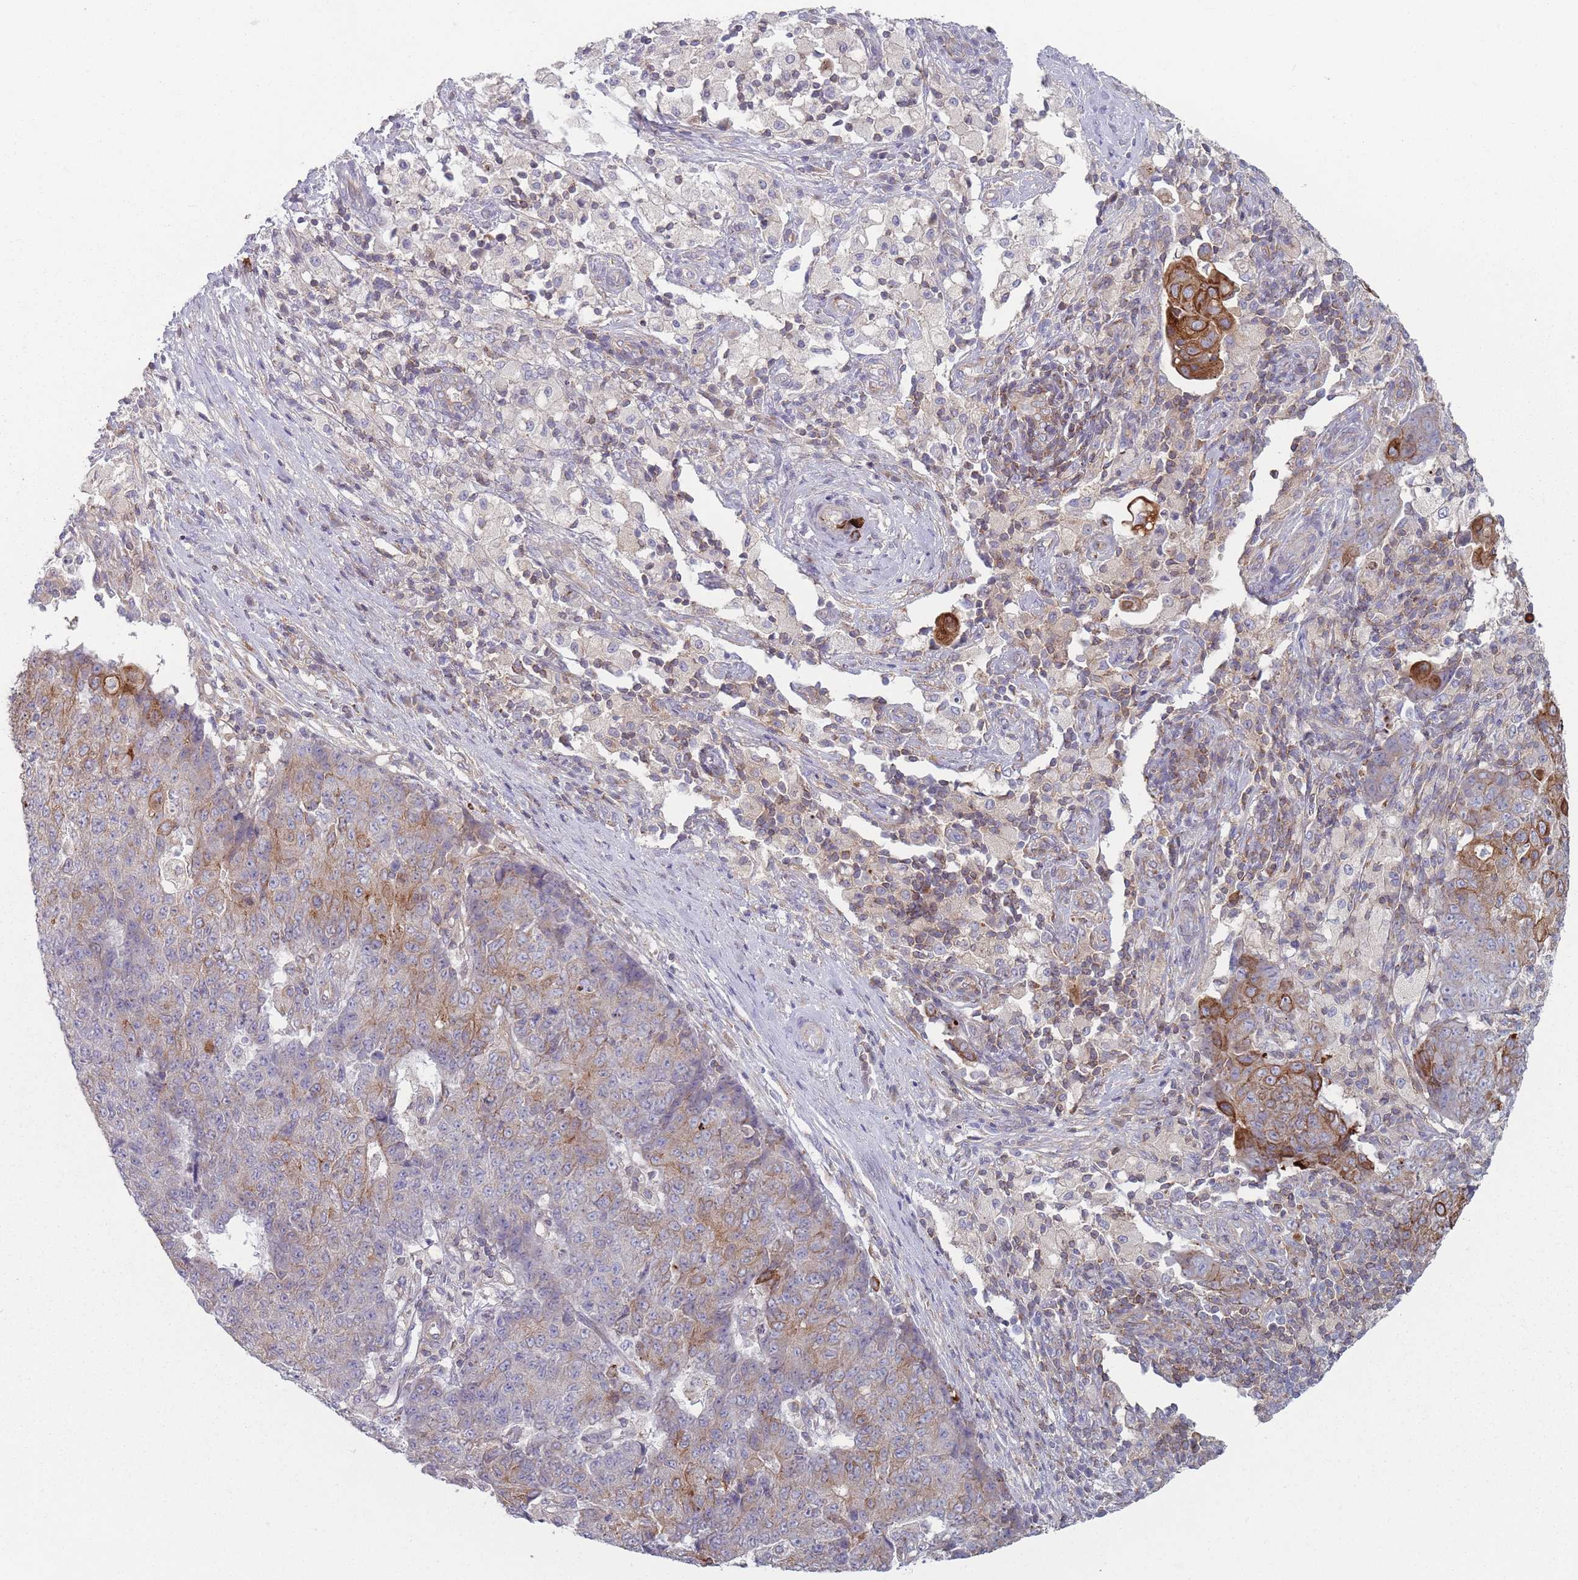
{"staining": {"intensity": "strong", "quantity": "25%-75%", "location": "cytoplasmic/membranous"}, "tissue": "ovarian cancer", "cell_type": "Tumor cells", "image_type": "cancer", "snomed": [{"axis": "morphology", "description": "Carcinoma, endometroid"}, {"axis": "topography", "description": "Ovary"}], "caption": "Immunohistochemical staining of ovarian endometroid carcinoma displays strong cytoplasmic/membranous protein positivity in about 25%-75% of tumor cells.", "gene": "HSBP1L1", "patient": {"sex": "female", "age": 42}}